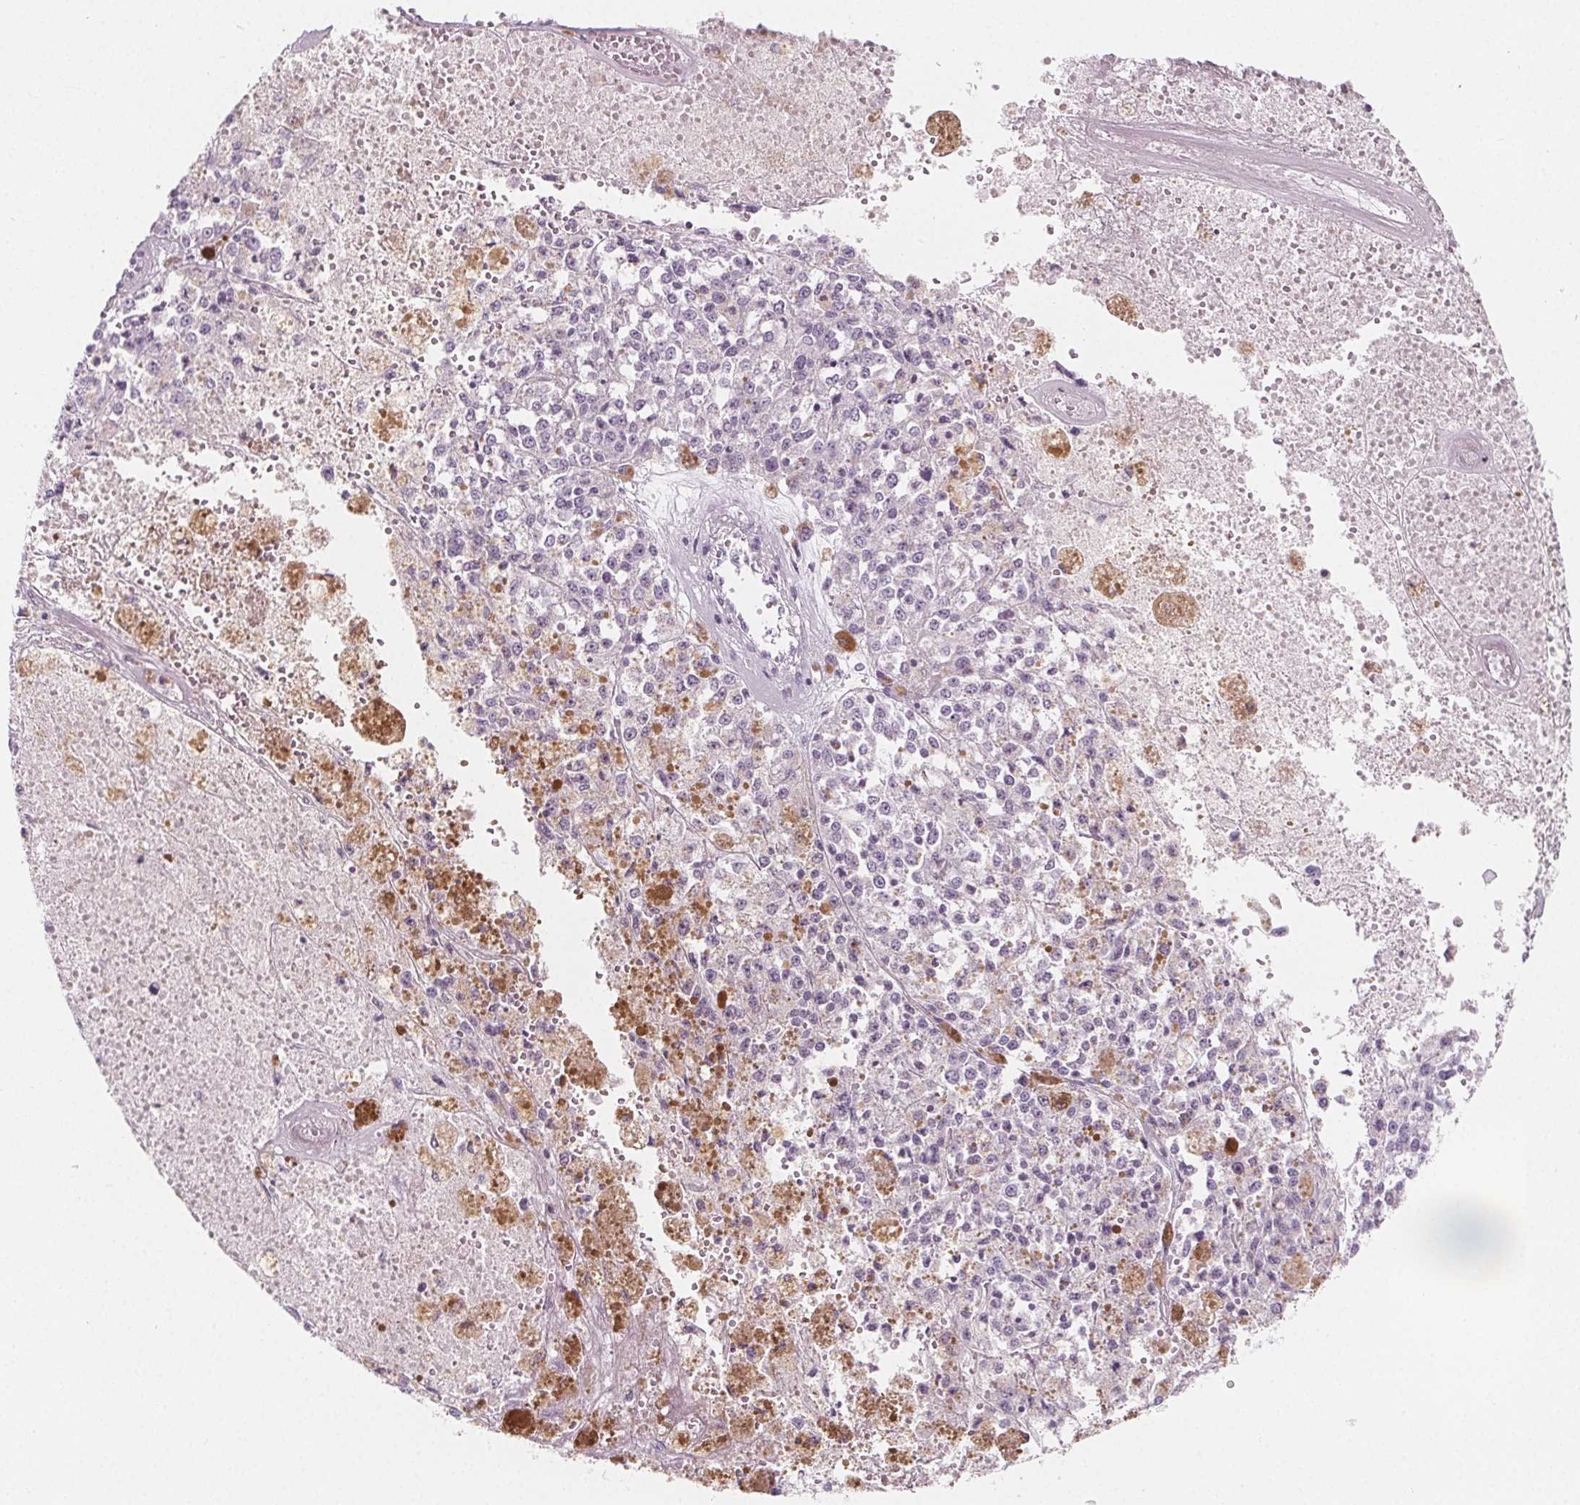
{"staining": {"intensity": "negative", "quantity": "none", "location": "none"}, "tissue": "melanoma", "cell_type": "Tumor cells", "image_type": "cancer", "snomed": [{"axis": "morphology", "description": "Malignant melanoma, Metastatic site"}, {"axis": "topography", "description": "Lymph node"}], "caption": "Immunohistochemical staining of malignant melanoma (metastatic site) exhibits no significant expression in tumor cells.", "gene": "IL17C", "patient": {"sex": "female", "age": 64}}